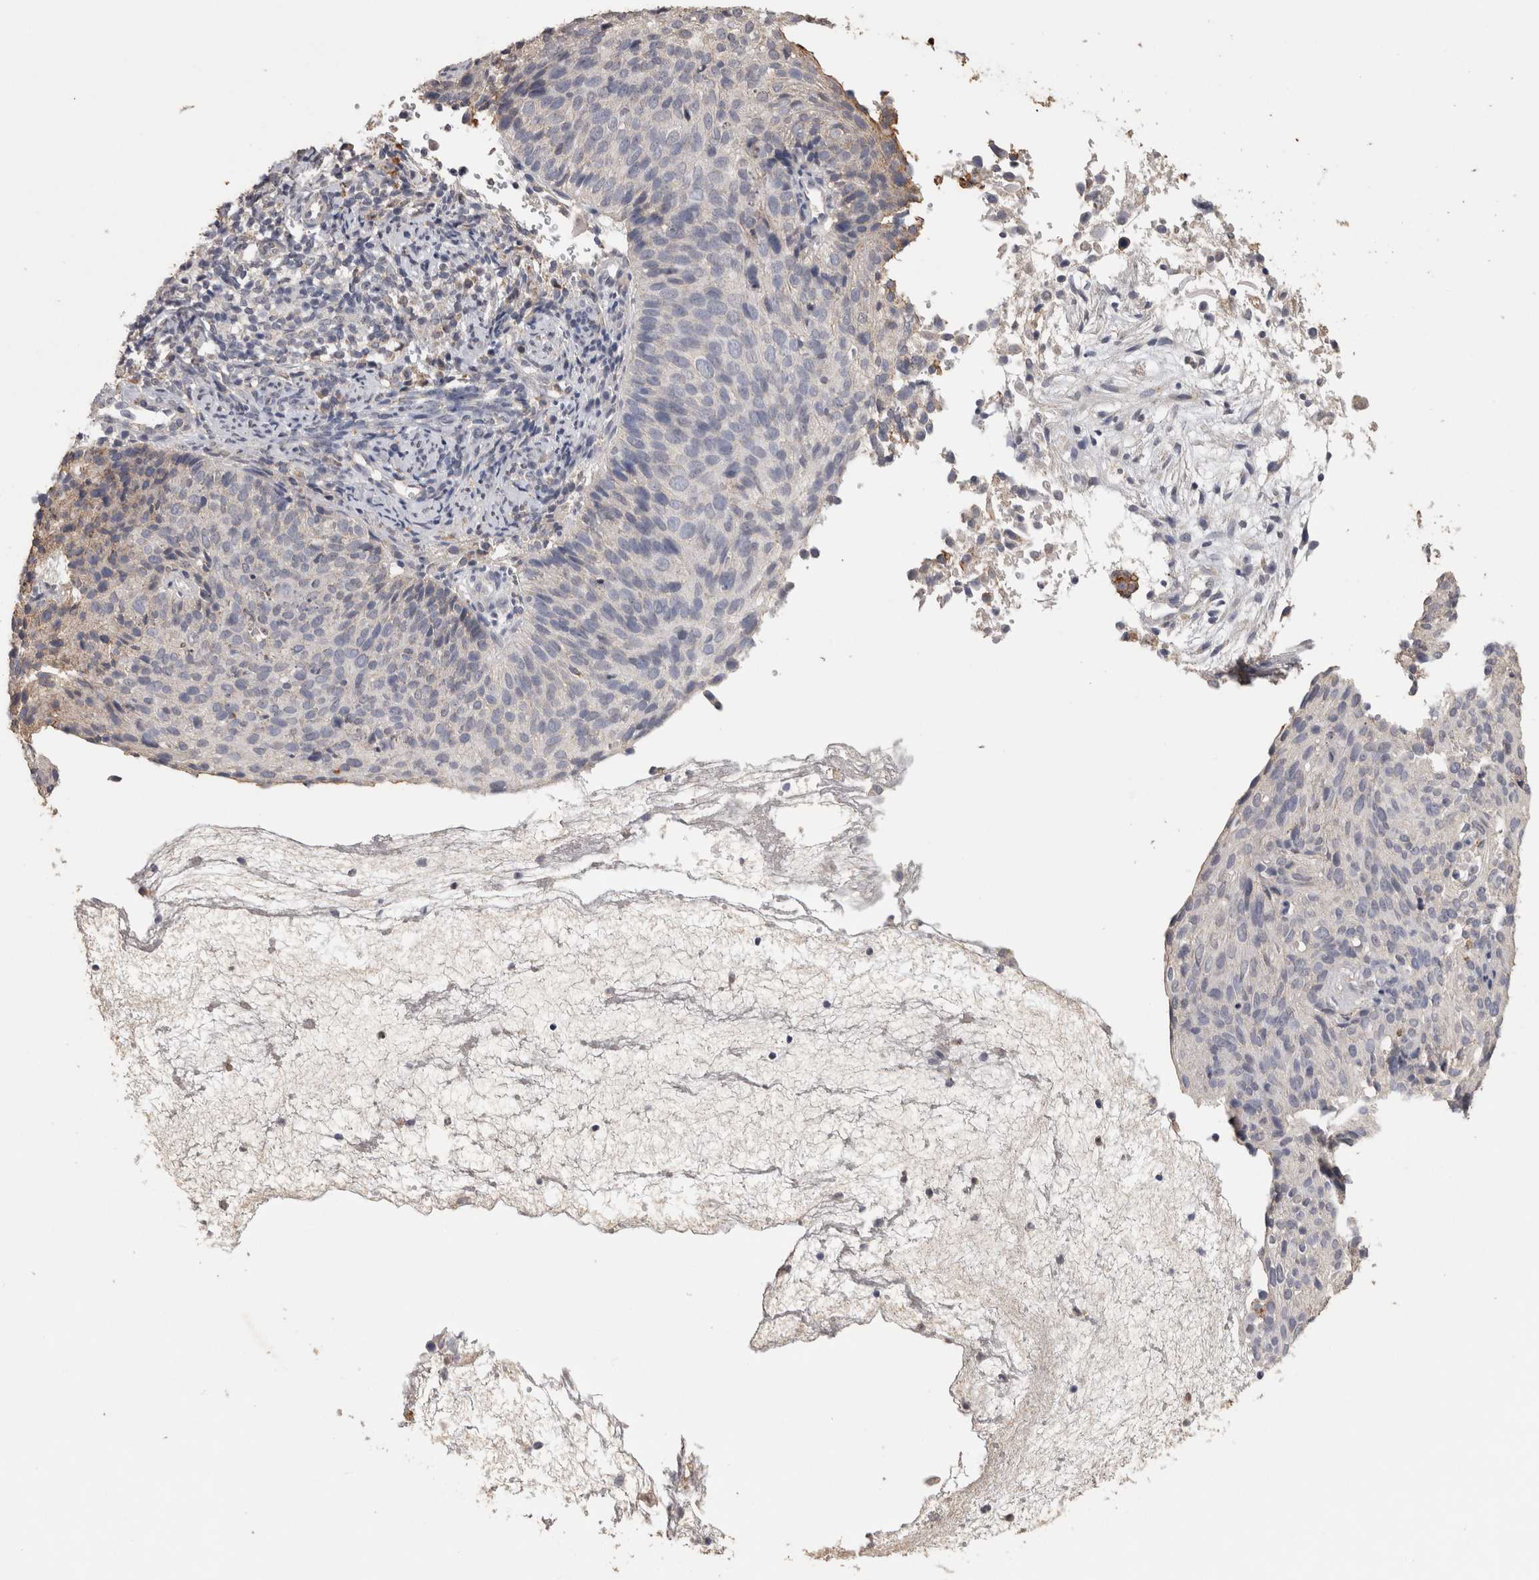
{"staining": {"intensity": "negative", "quantity": "none", "location": "none"}, "tissue": "cervical cancer", "cell_type": "Tumor cells", "image_type": "cancer", "snomed": [{"axis": "morphology", "description": "Squamous cell carcinoma, NOS"}, {"axis": "topography", "description": "Cervix"}], "caption": "DAB (3,3'-diaminobenzidine) immunohistochemical staining of human cervical squamous cell carcinoma displays no significant positivity in tumor cells.", "gene": "CNTFR", "patient": {"sex": "female", "age": 74}}